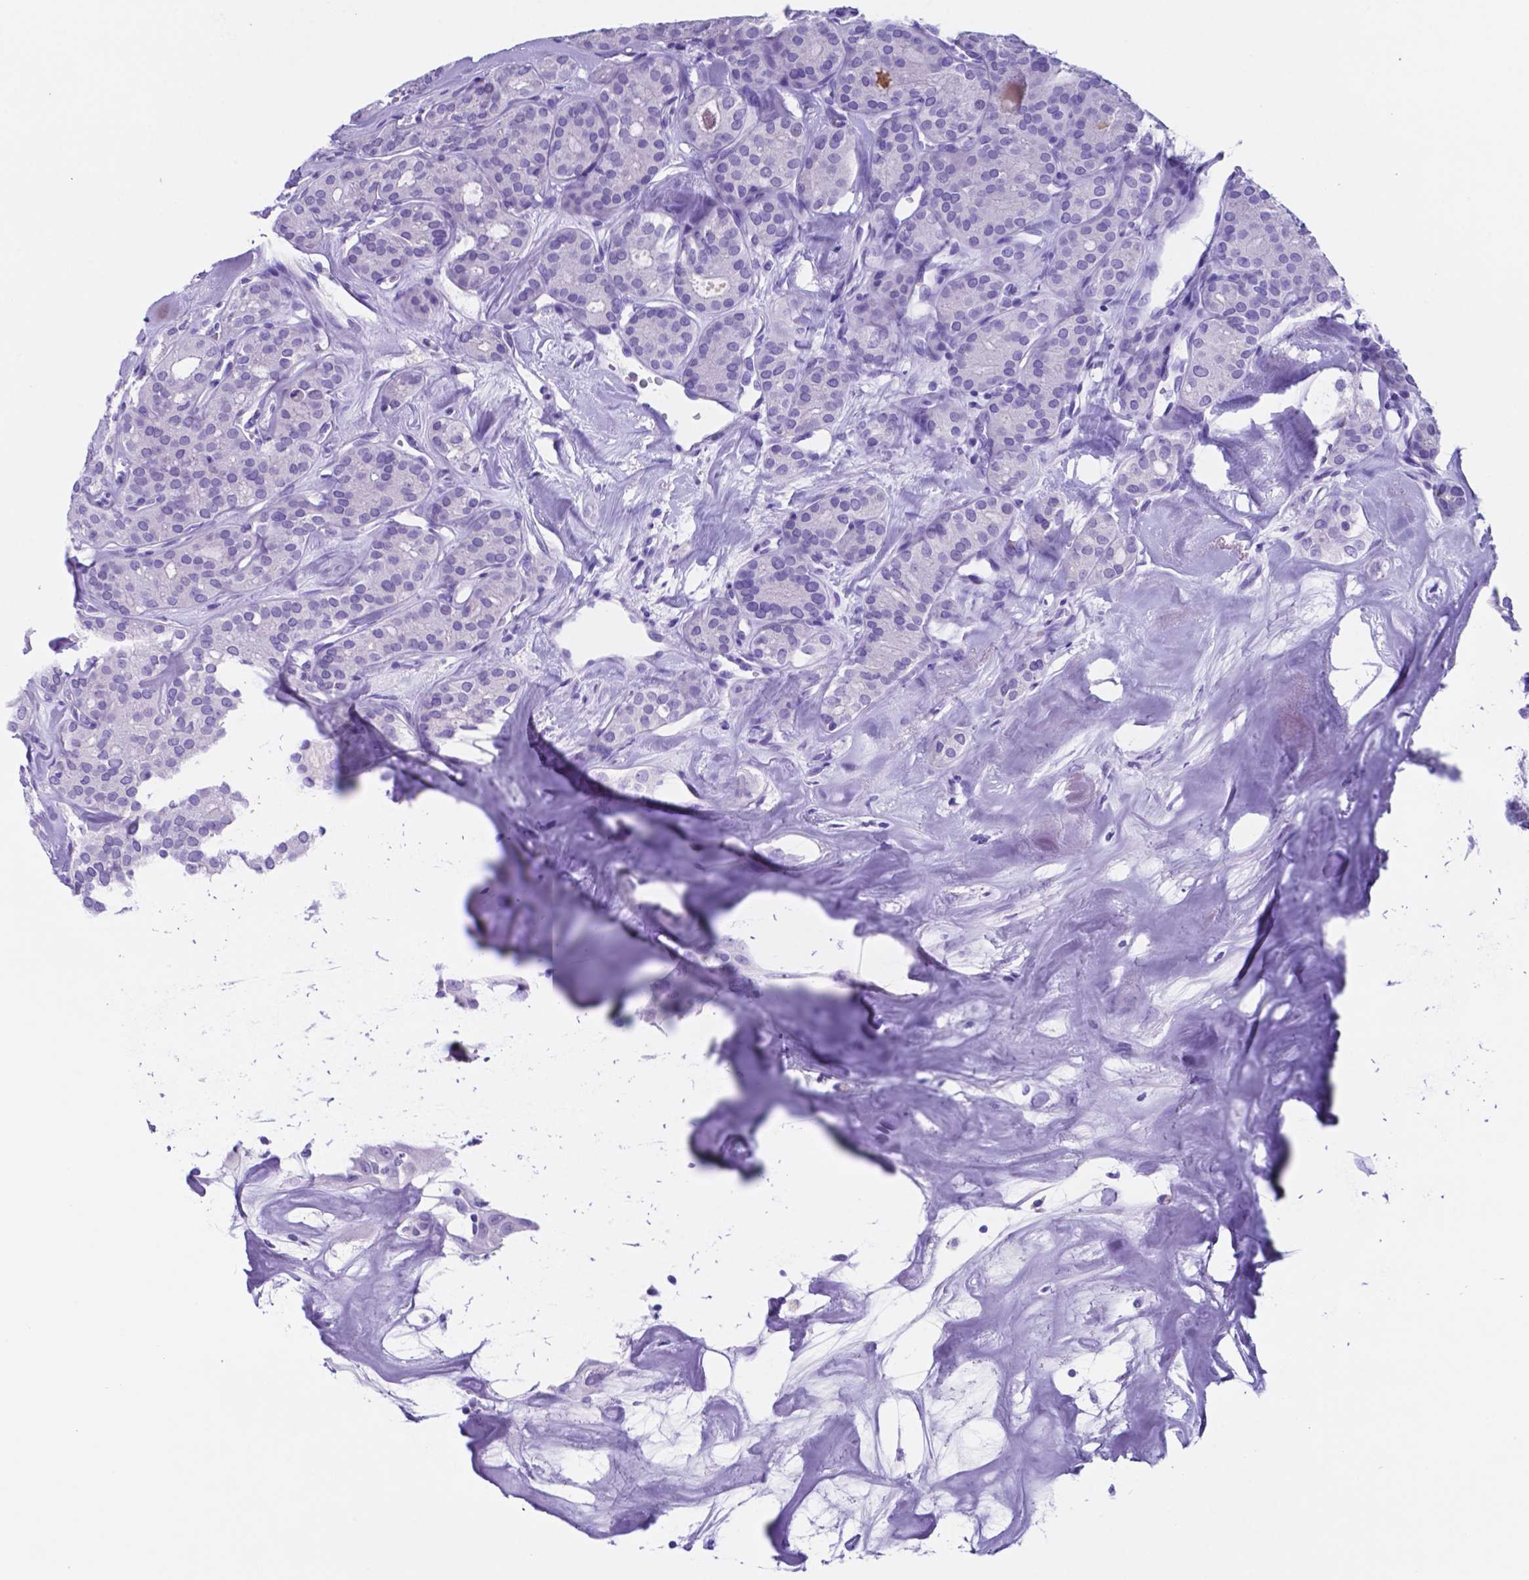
{"staining": {"intensity": "negative", "quantity": "none", "location": "none"}, "tissue": "thyroid cancer", "cell_type": "Tumor cells", "image_type": "cancer", "snomed": [{"axis": "morphology", "description": "Follicular adenoma carcinoma, NOS"}, {"axis": "topography", "description": "Thyroid gland"}], "caption": "High magnification brightfield microscopy of thyroid cancer stained with DAB (brown) and counterstained with hematoxylin (blue): tumor cells show no significant staining.", "gene": "DNAAF8", "patient": {"sex": "male", "age": 75}}